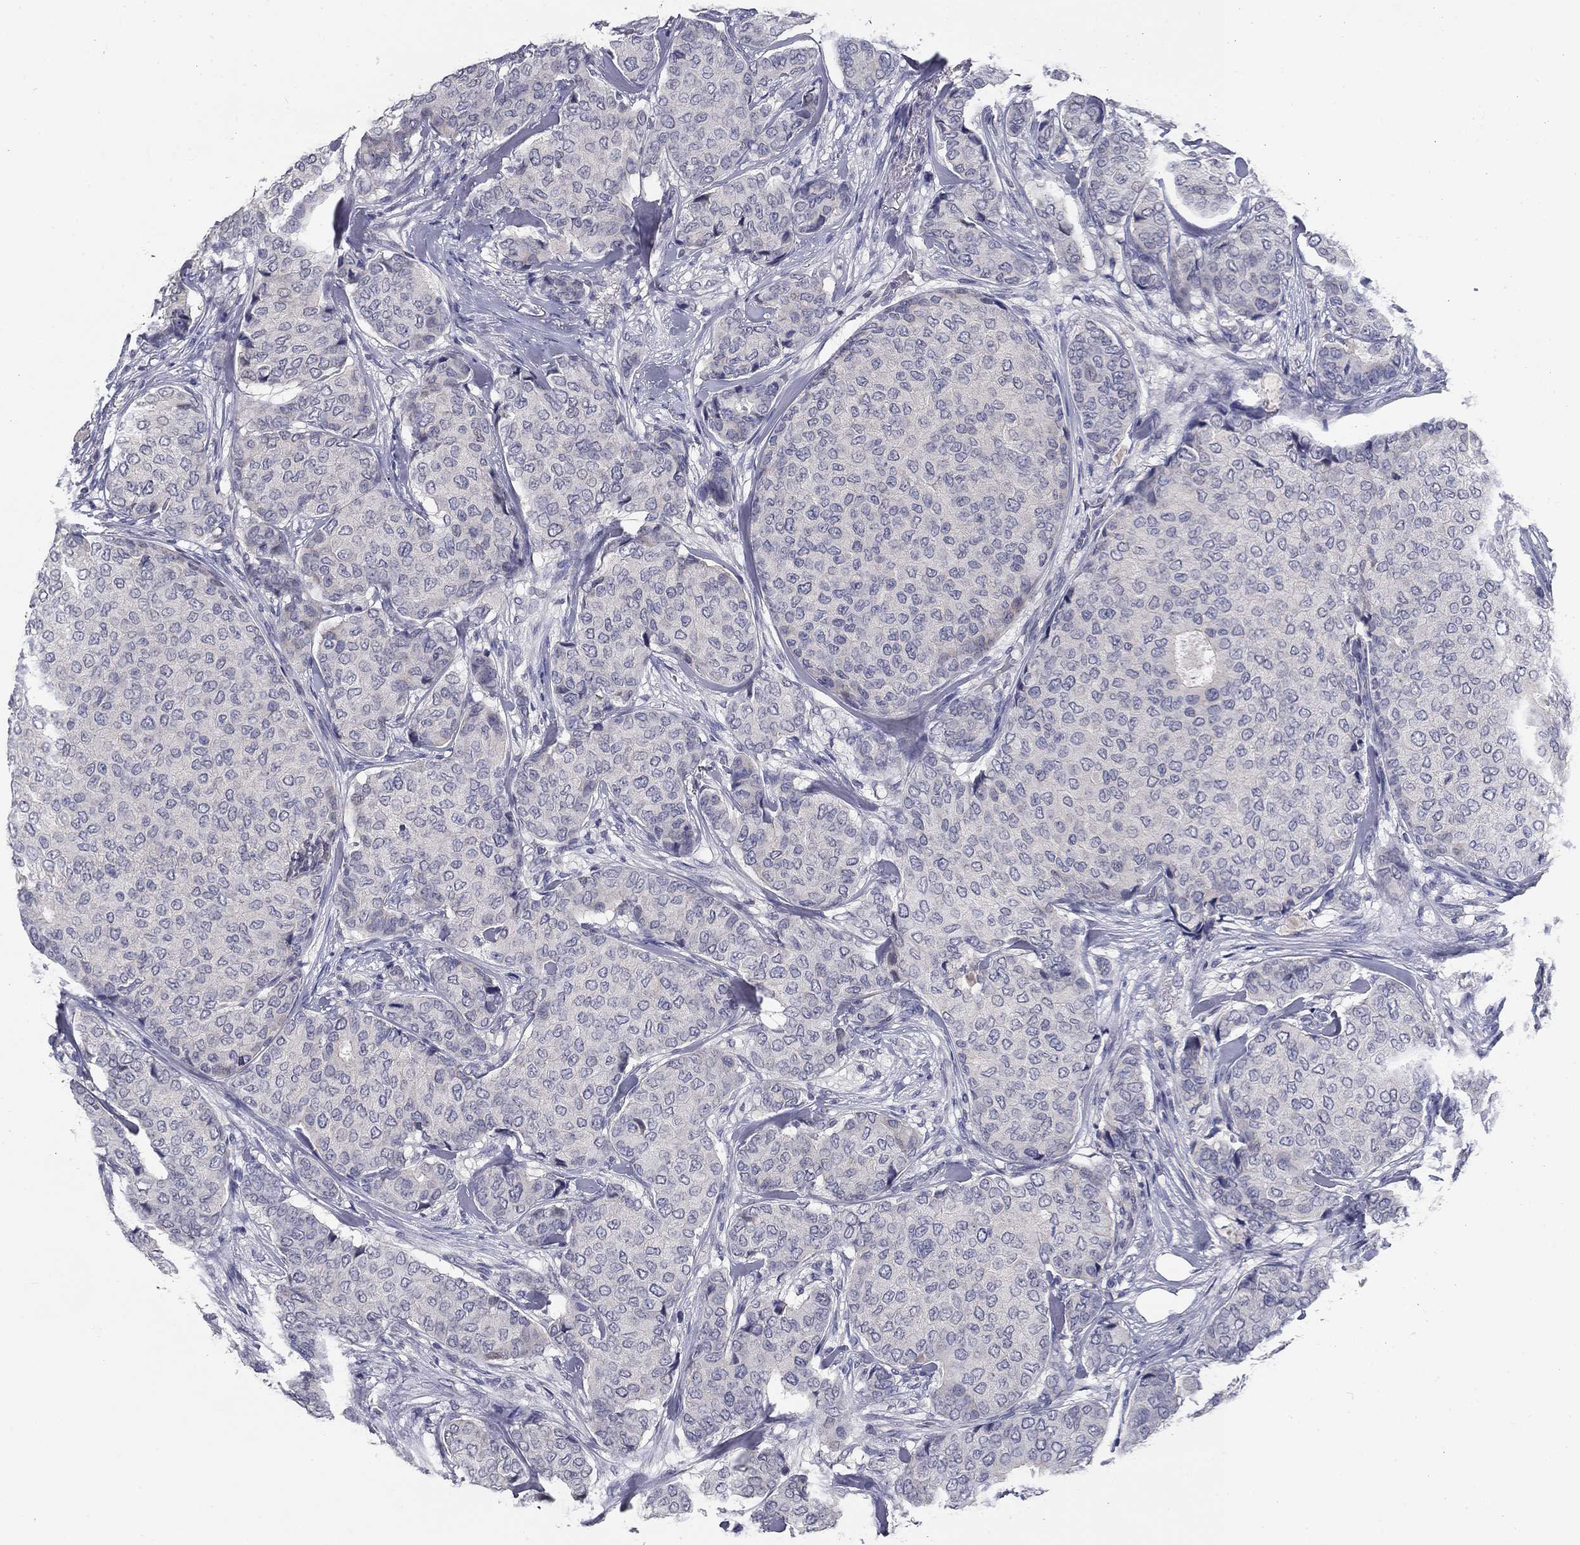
{"staining": {"intensity": "negative", "quantity": "none", "location": "none"}, "tissue": "breast cancer", "cell_type": "Tumor cells", "image_type": "cancer", "snomed": [{"axis": "morphology", "description": "Duct carcinoma"}, {"axis": "topography", "description": "Breast"}], "caption": "Tumor cells show no significant protein expression in breast cancer.", "gene": "CD274", "patient": {"sex": "female", "age": 75}}